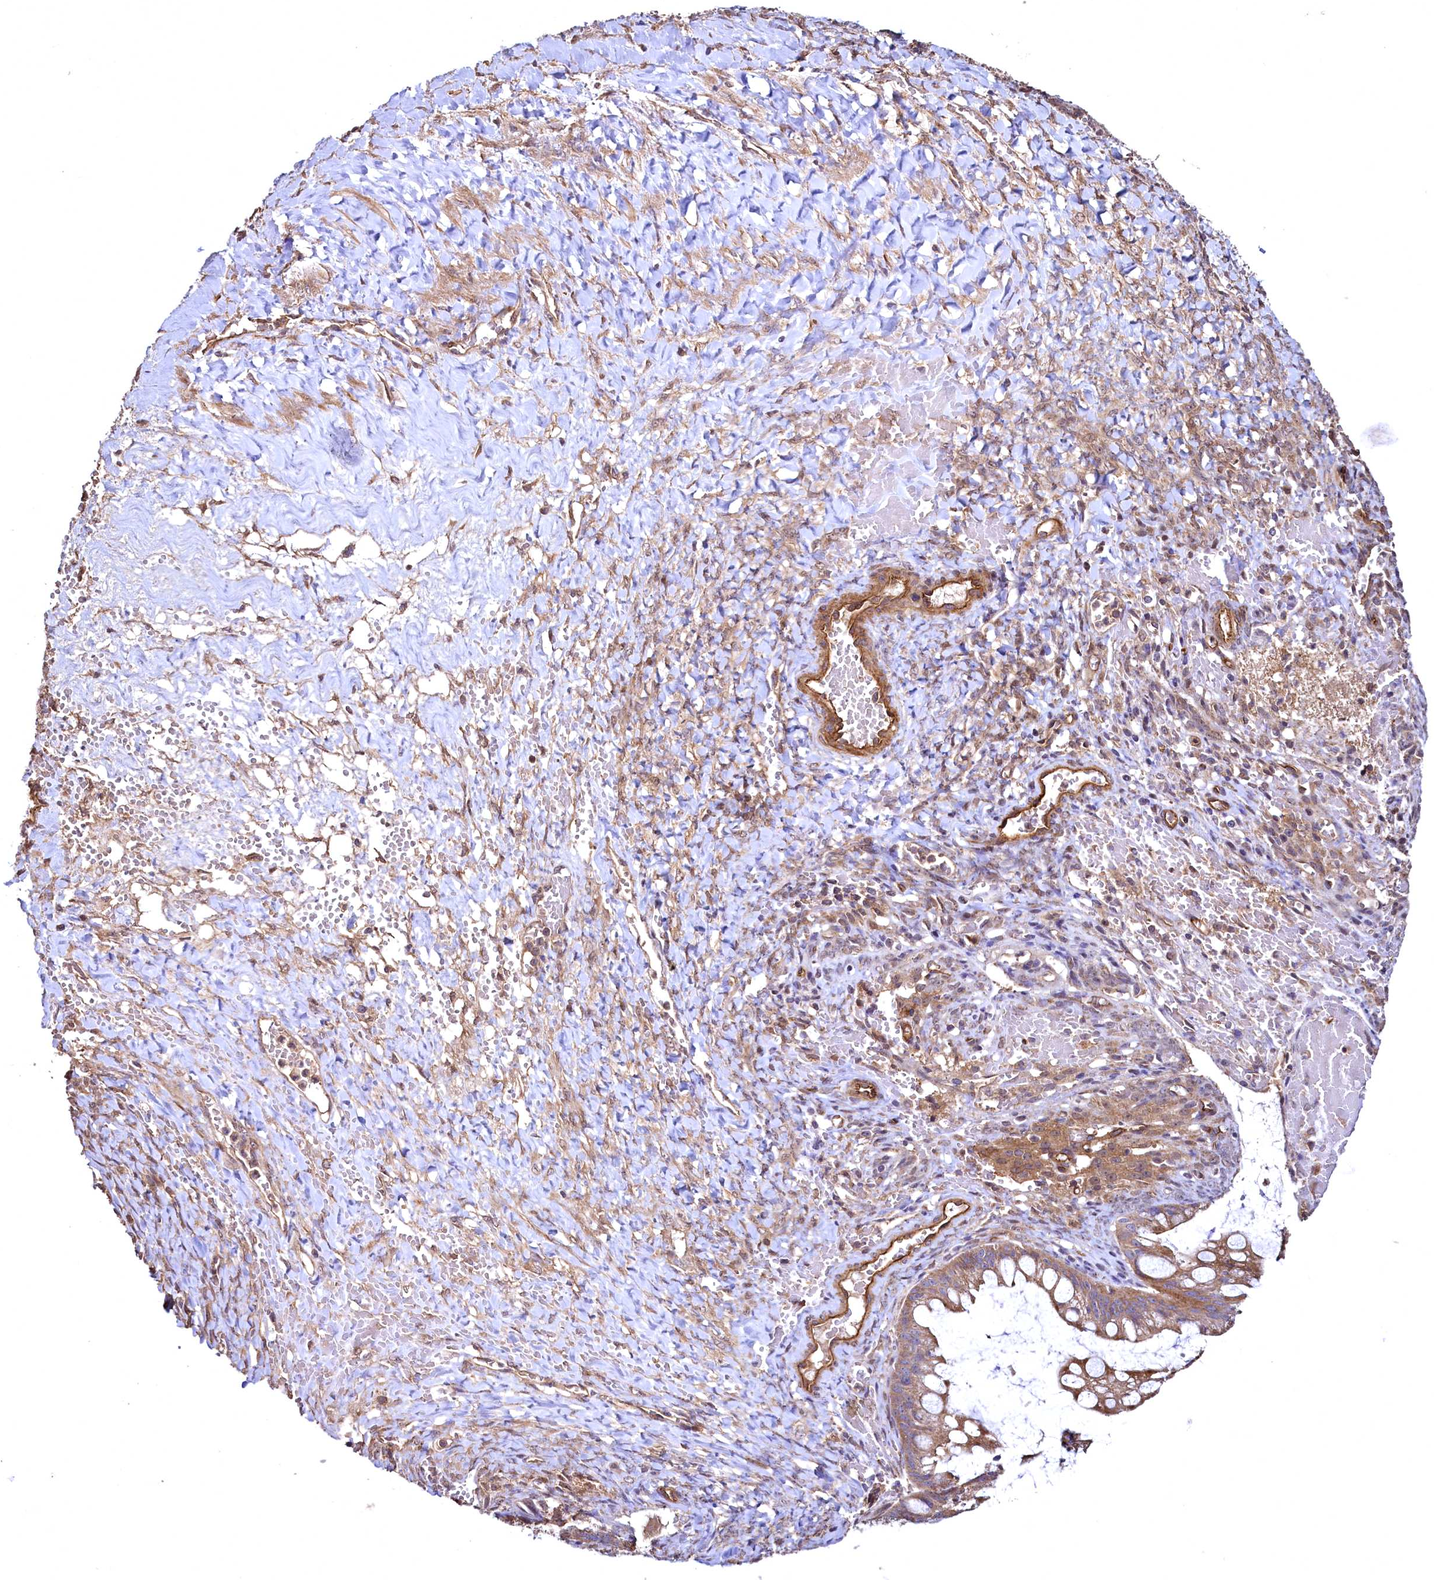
{"staining": {"intensity": "moderate", "quantity": ">75%", "location": "cytoplasmic/membranous"}, "tissue": "ovarian cancer", "cell_type": "Tumor cells", "image_type": "cancer", "snomed": [{"axis": "morphology", "description": "Cystadenocarcinoma, mucinous, NOS"}, {"axis": "topography", "description": "Ovary"}], "caption": "Ovarian cancer stained with a brown dye exhibits moderate cytoplasmic/membranous positive staining in approximately >75% of tumor cells.", "gene": "TBCEL", "patient": {"sex": "female", "age": 73}}